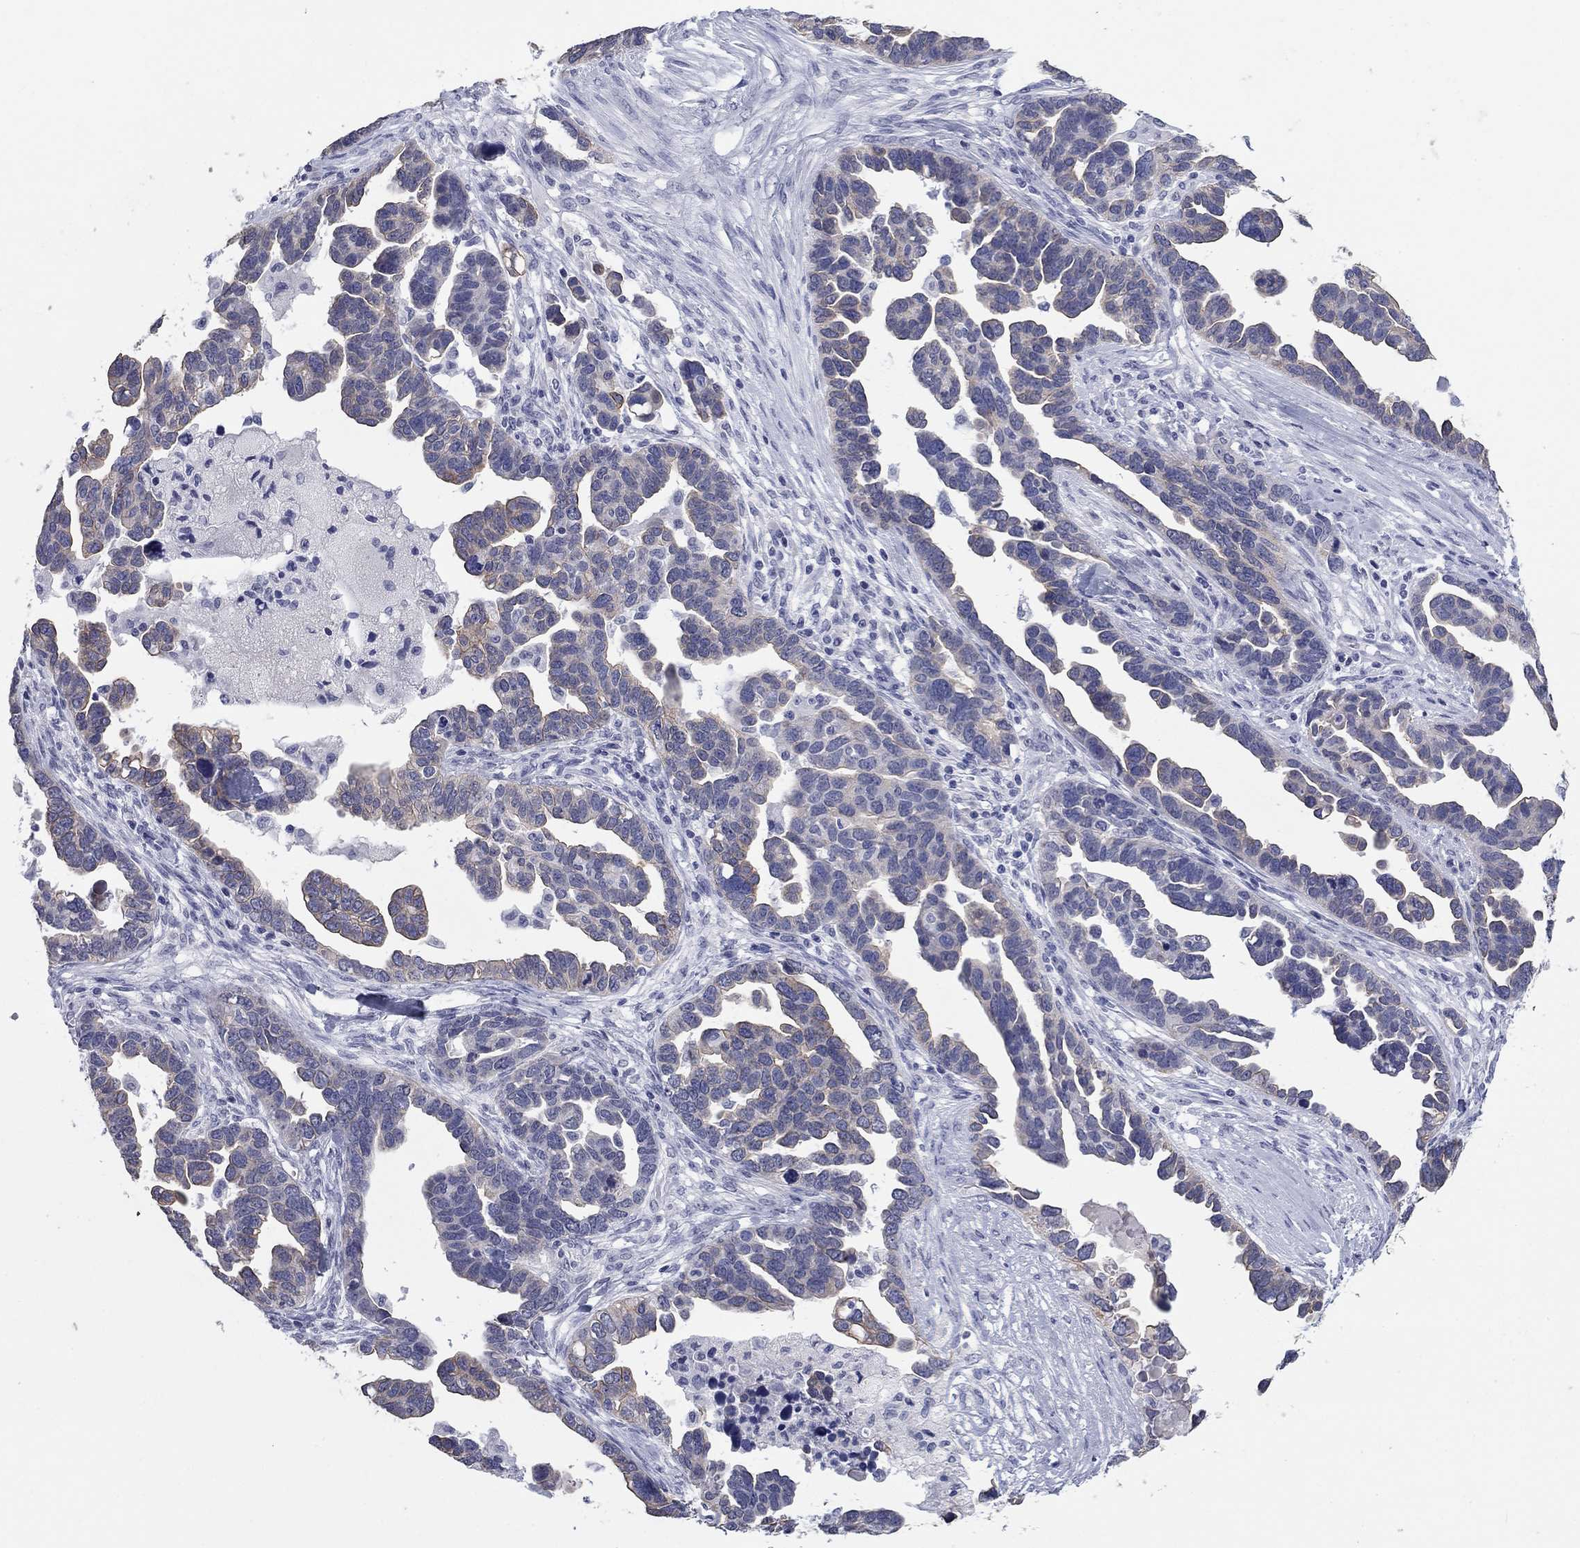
{"staining": {"intensity": "weak", "quantity": "<25%", "location": "cytoplasmic/membranous"}, "tissue": "ovarian cancer", "cell_type": "Tumor cells", "image_type": "cancer", "snomed": [{"axis": "morphology", "description": "Cystadenocarcinoma, serous, NOS"}, {"axis": "topography", "description": "Ovary"}], "caption": "Immunohistochemical staining of human serous cystadenocarcinoma (ovarian) demonstrates no significant expression in tumor cells.", "gene": "KRT75", "patient": {"sex": "female", "age": 54}}